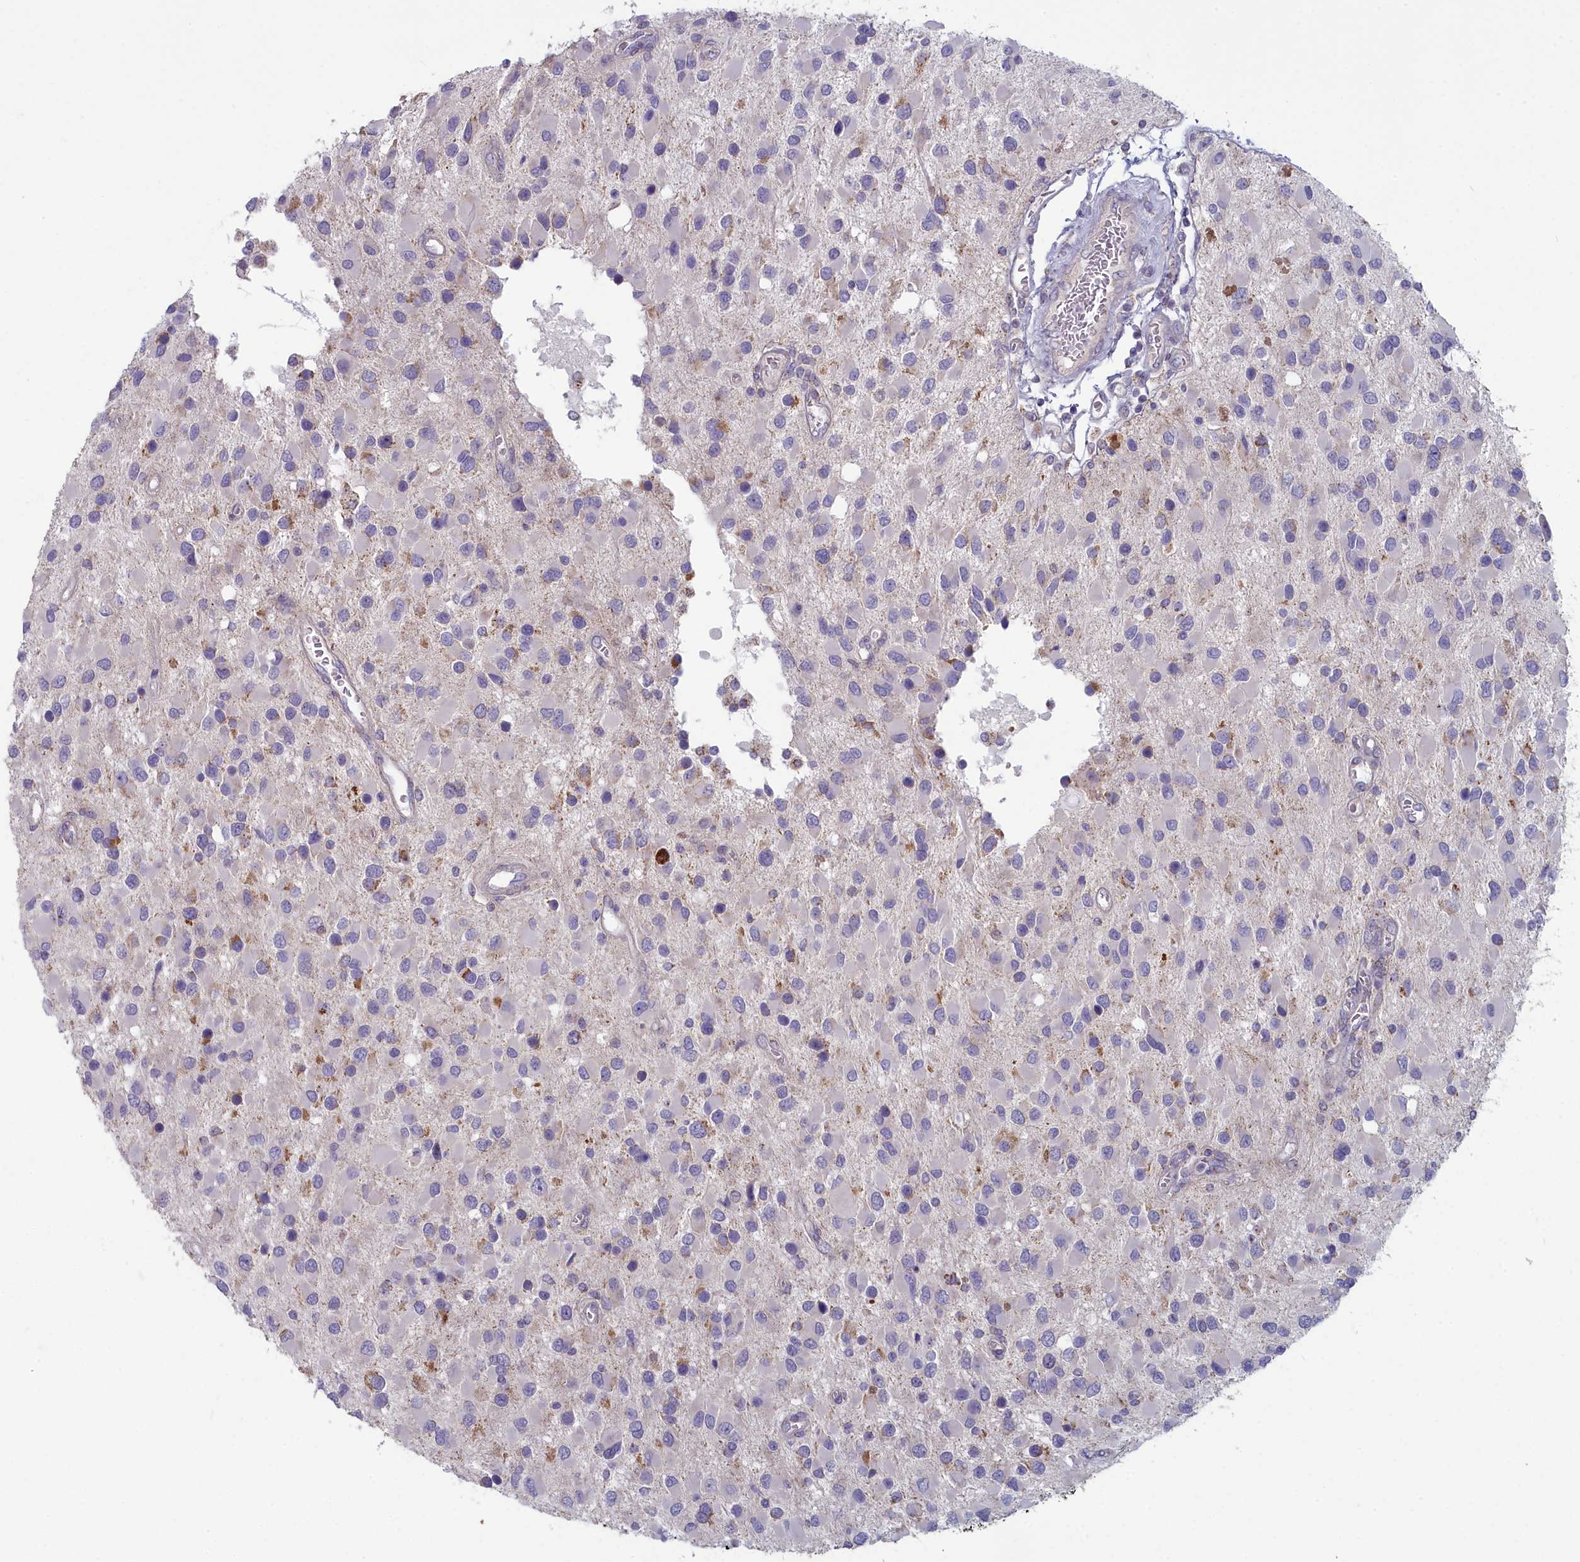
{"staining": {"intensity": "negative", "quantity": "none", "location": "none"}, "tissue": "glioma", "cell_type": "Tumor cells", "image_type": "cancer", "snomed": [{"axis": "morphology", "description": "Glioma, malignant, High grade"}, {"axis": "topography", "description": "Brain"}], "caption": "There is no significant expression in tumor cells of glioma.", "gene": "INSYN2A", "patient": {"sex": "male", "age": 53}}